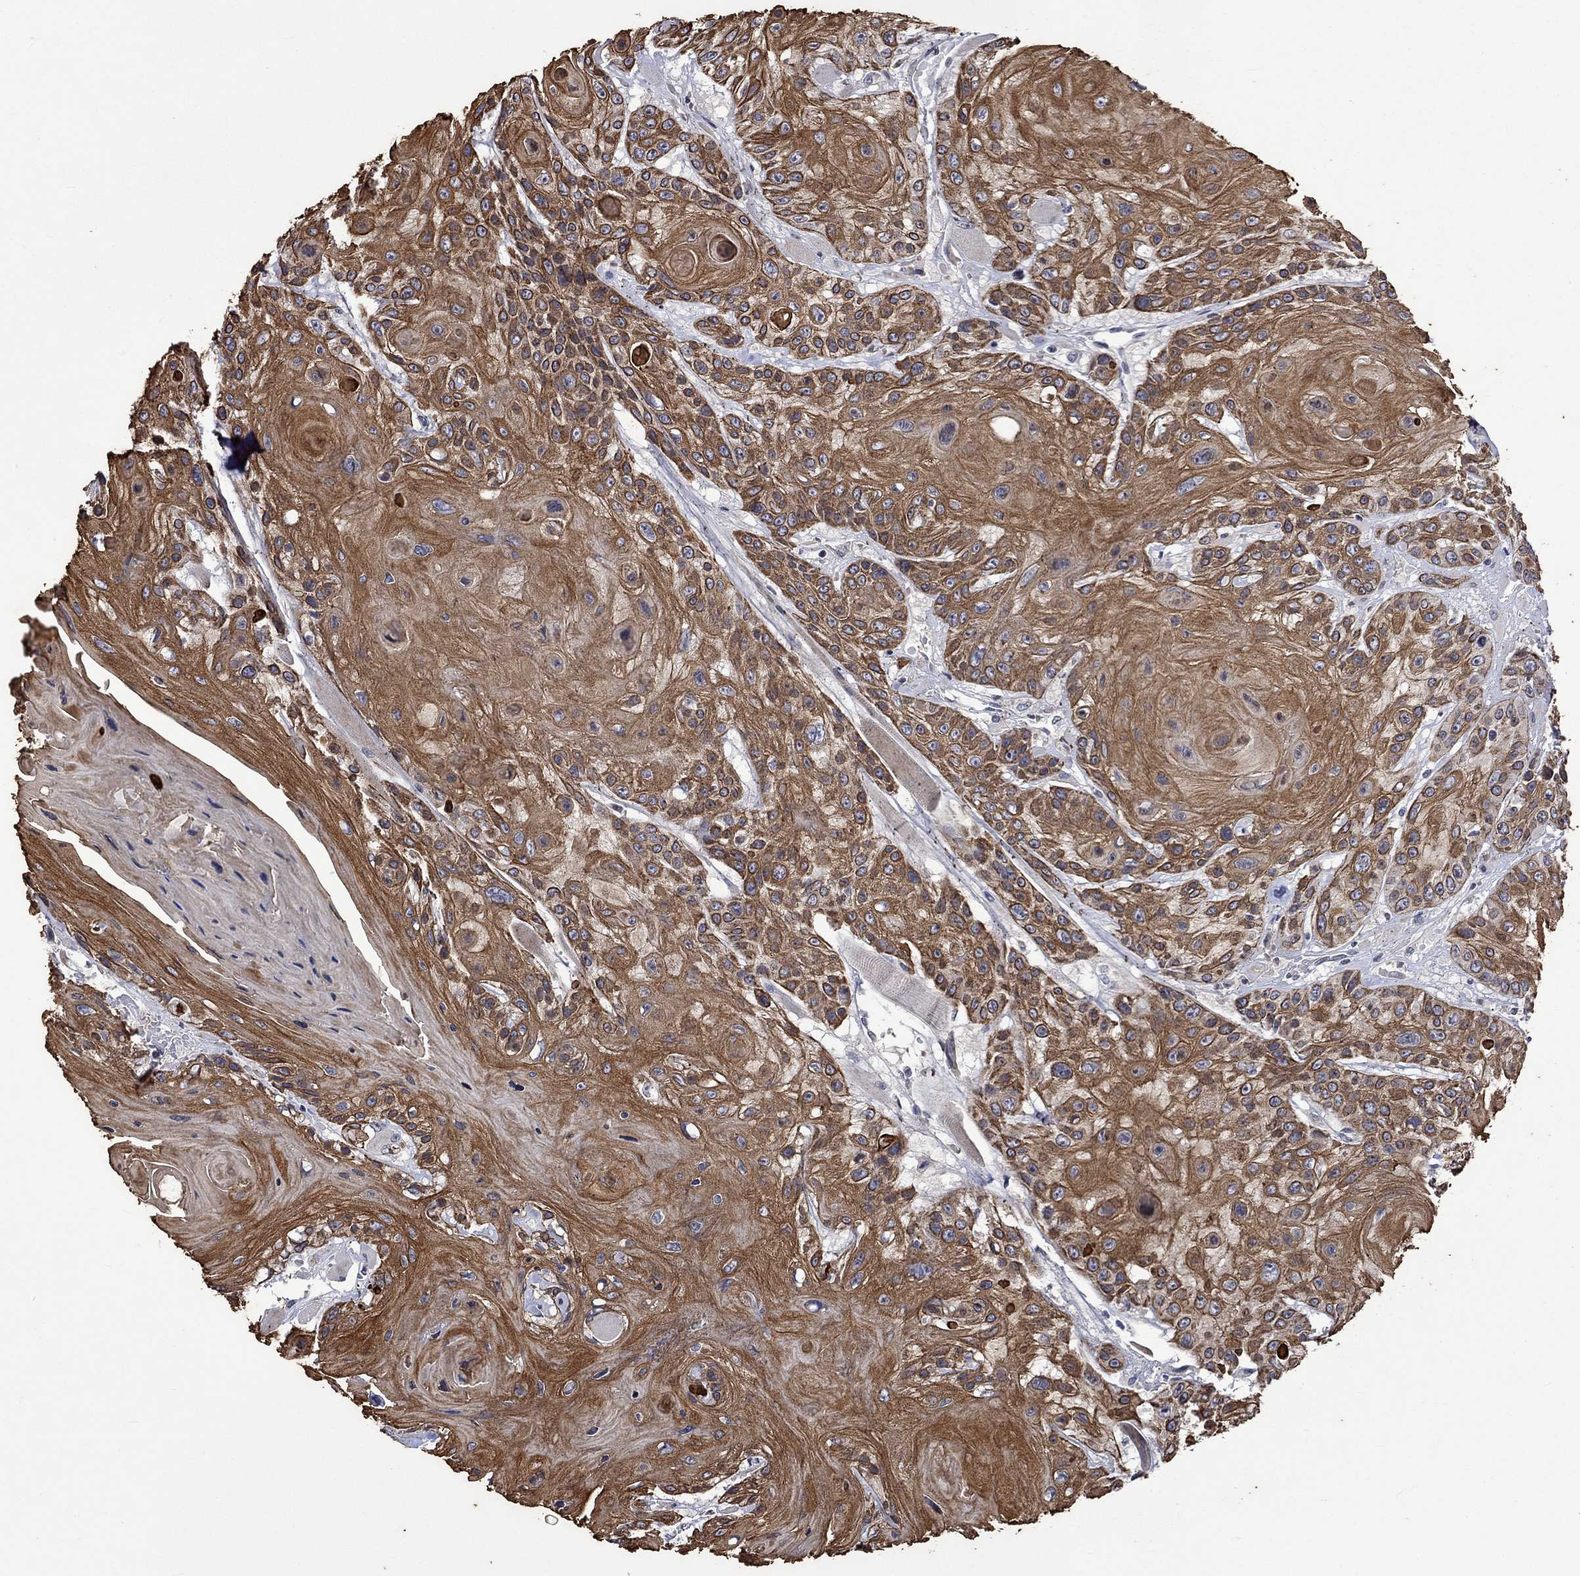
{"staining": {"intensity": "strong", "quantity": ">75%", "location": "cytoplasmic/membranous"}, "tissue": "head and neck cancer", "cell_type": "Tumor cells", "image_type": "cancer", "snomed": [{"axis": "morphology", "description": "Squamous cell carcinoma, NOS"}, {"axis": "topography", "description": "Head-Neck"}], "caption": "Squamous cell carcinoma (head and neck) tissue demonstrates strong cytoplasmic/membranous positivity in about >75% of tumor cells, visualized by immunohistochemistry.", "gene": "DDX3Y", "patient": {"sex": "female", "age": 59}}